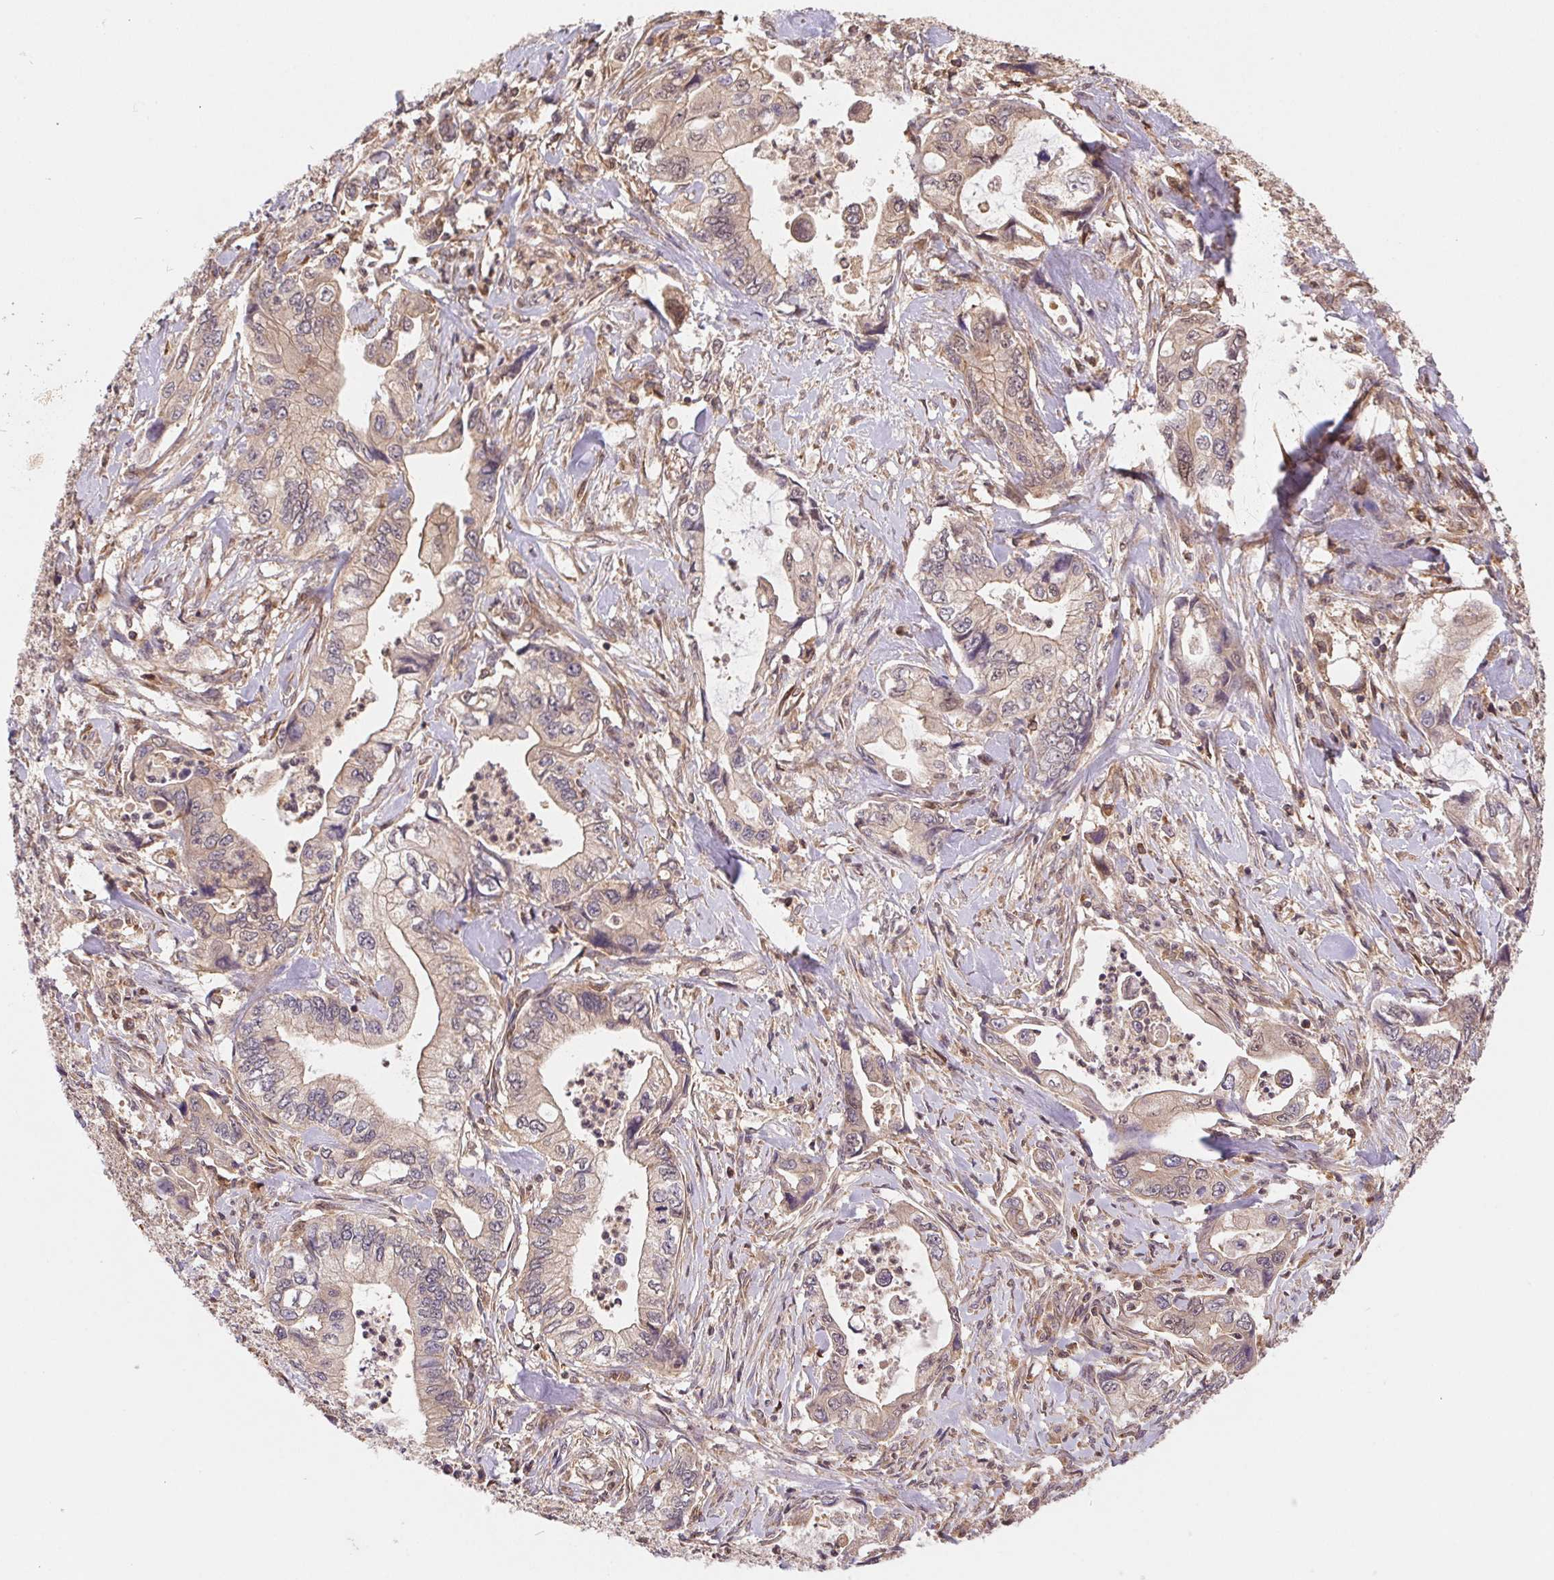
{"staining": {"intensity": "weak", "quantity": ">75%", "location": "cytoplasmic/membranous,nuclear"}, "tissue": "stomach cancer", "cell_type": "Tumor cells", "image_type": "cancer", "snomed": [{"axis": "morphology", "description": "Adenocarcinoma, NOS"}, {"axis": "topography", "description": "Pancreas"}, {"axis": "topography", "description": "Stomach, upper"}], "caption": "Protein expression analysis of adenocarcinoma (stomach) demonstrates weak cytoplasmic/membranous and nuclear positivity in approximately >75% of tumor cells.", "gene": "MEX3D", "patient": {"sex": "male", "age": 77}}